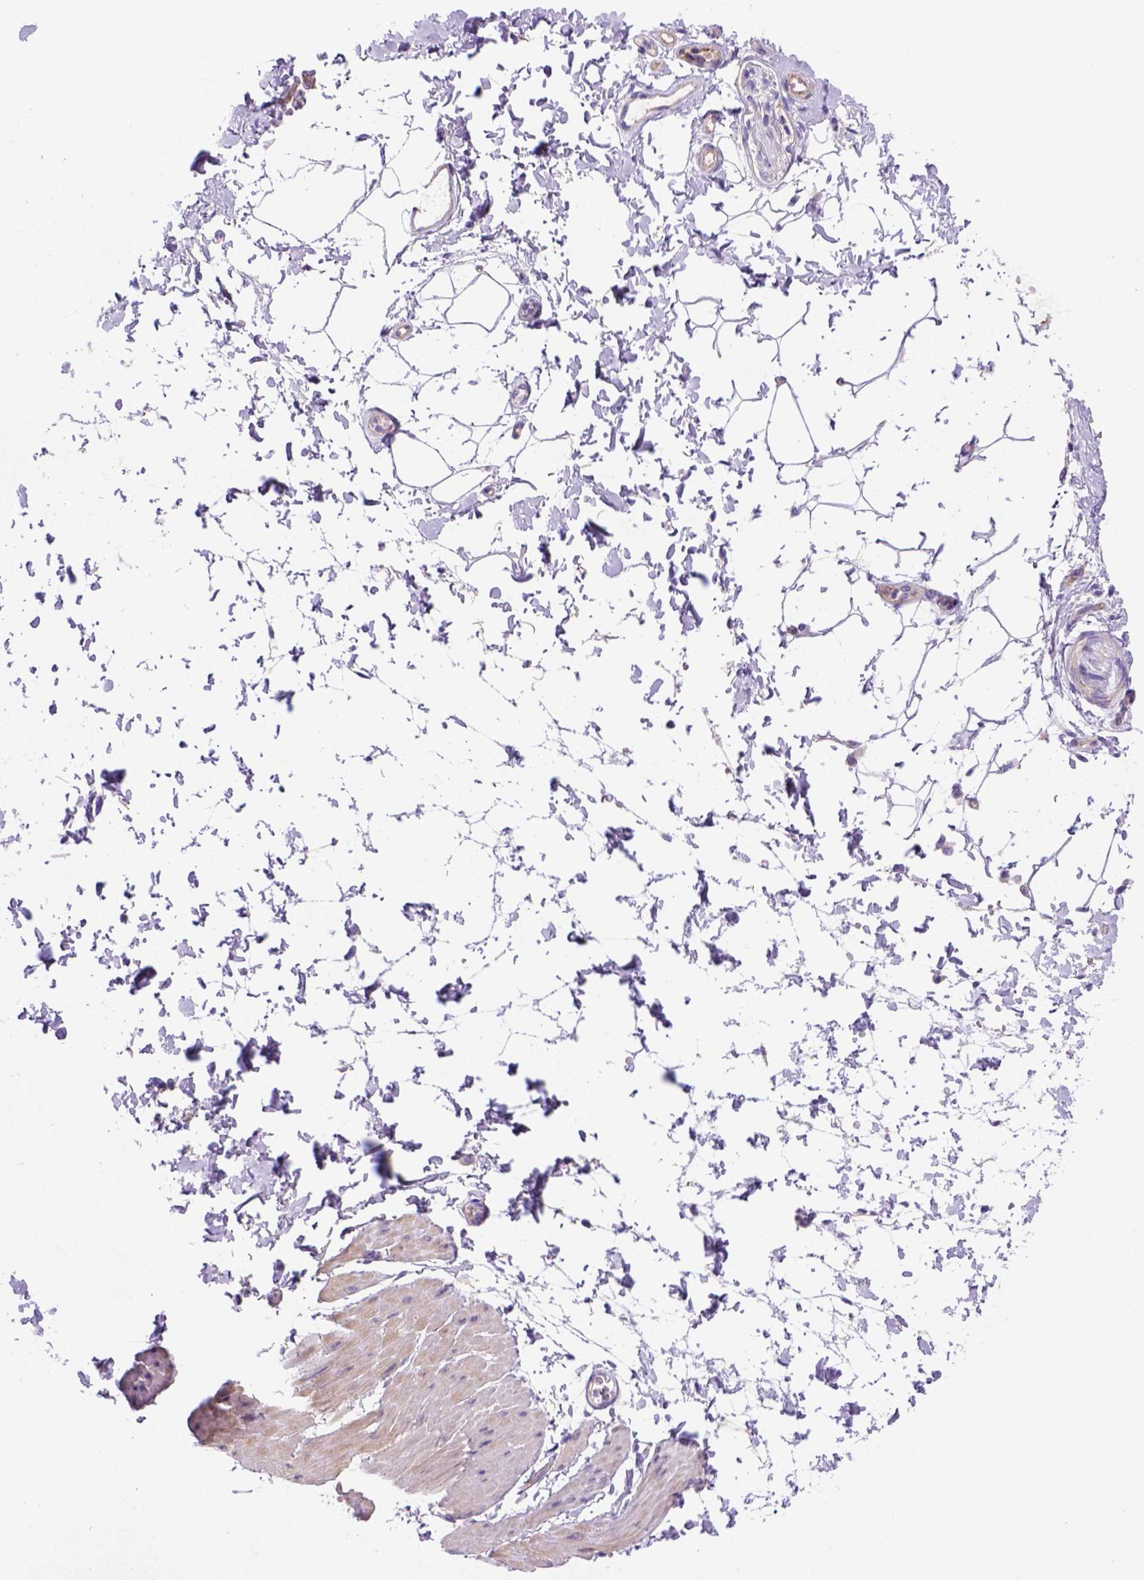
{"staining": {"intensity": "negative", "quantity": "none", "location": "none"}, "tissue": "adipose tissue", "cell_type": "Adipocytes", "image_type": "normal", "snomed": [{"axis": "morphology", "description": "Normal tissue, NOS"}, {"axis": "topography", "description": "Smooth muscle"}, {"axis": "topography", "description": "Peripheral nerve tissue"}], "caption": "Adipocytes show no significant protein positivity in unremarkable adipose tissue. Nuclei are stained in blue.", "gene": "PEX12", "patient": {"sex": "male", "age": 58}}